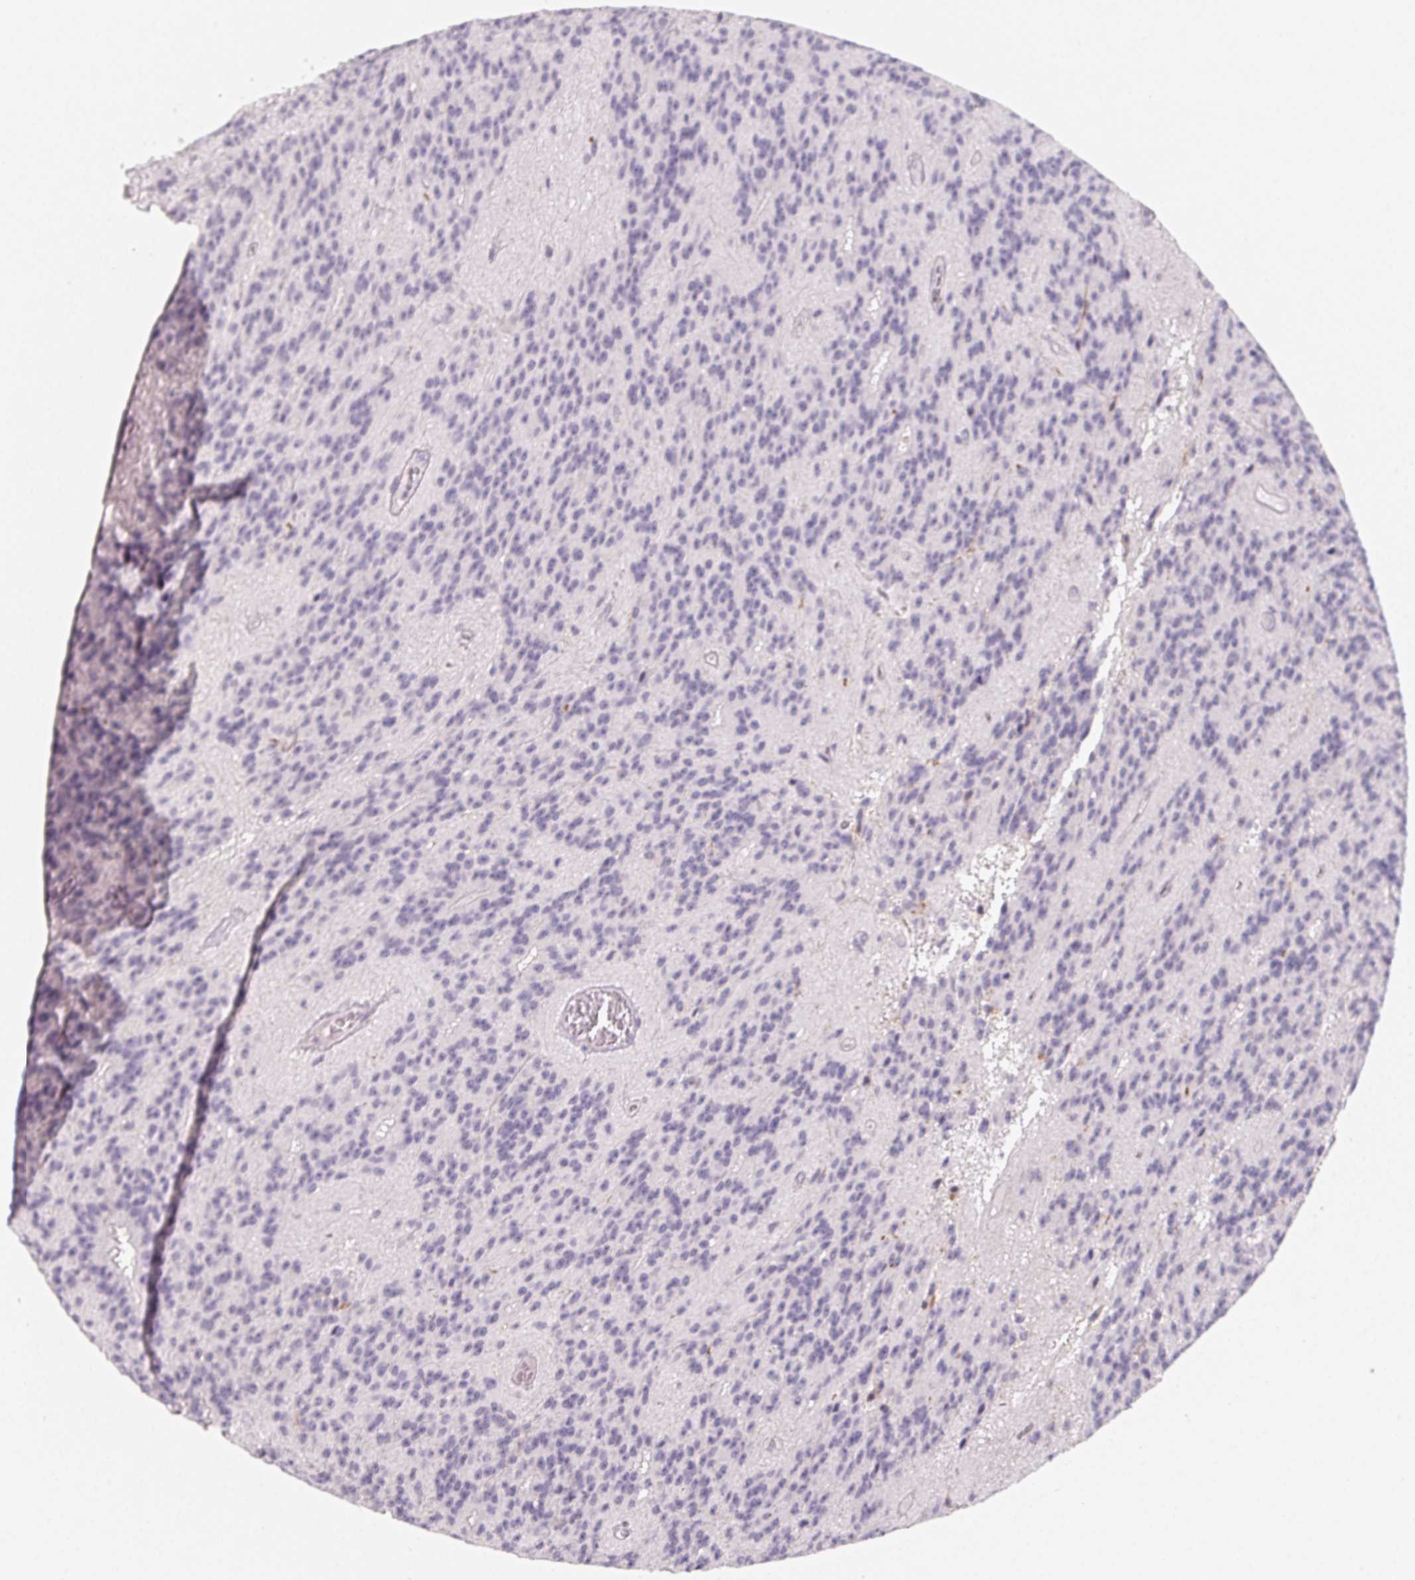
{"staining": {"intensity": "negative", "quantity": "none", "location": "none"}, "tissue": "glioma", "cell_type": "Tumor cells", "image_type": "cancer", "snomed": [{"axis": "morphology", "description": "Glioma, malignant, Low grade"}, {"axis": "topography", "description": "Brain"}], "caption": "Protein analysis of malignant glioma (low-grade) displays no significant positivity in tumor cells.", "gene": "LRRC23", "patient": {"sex": "male", "age": 31}}